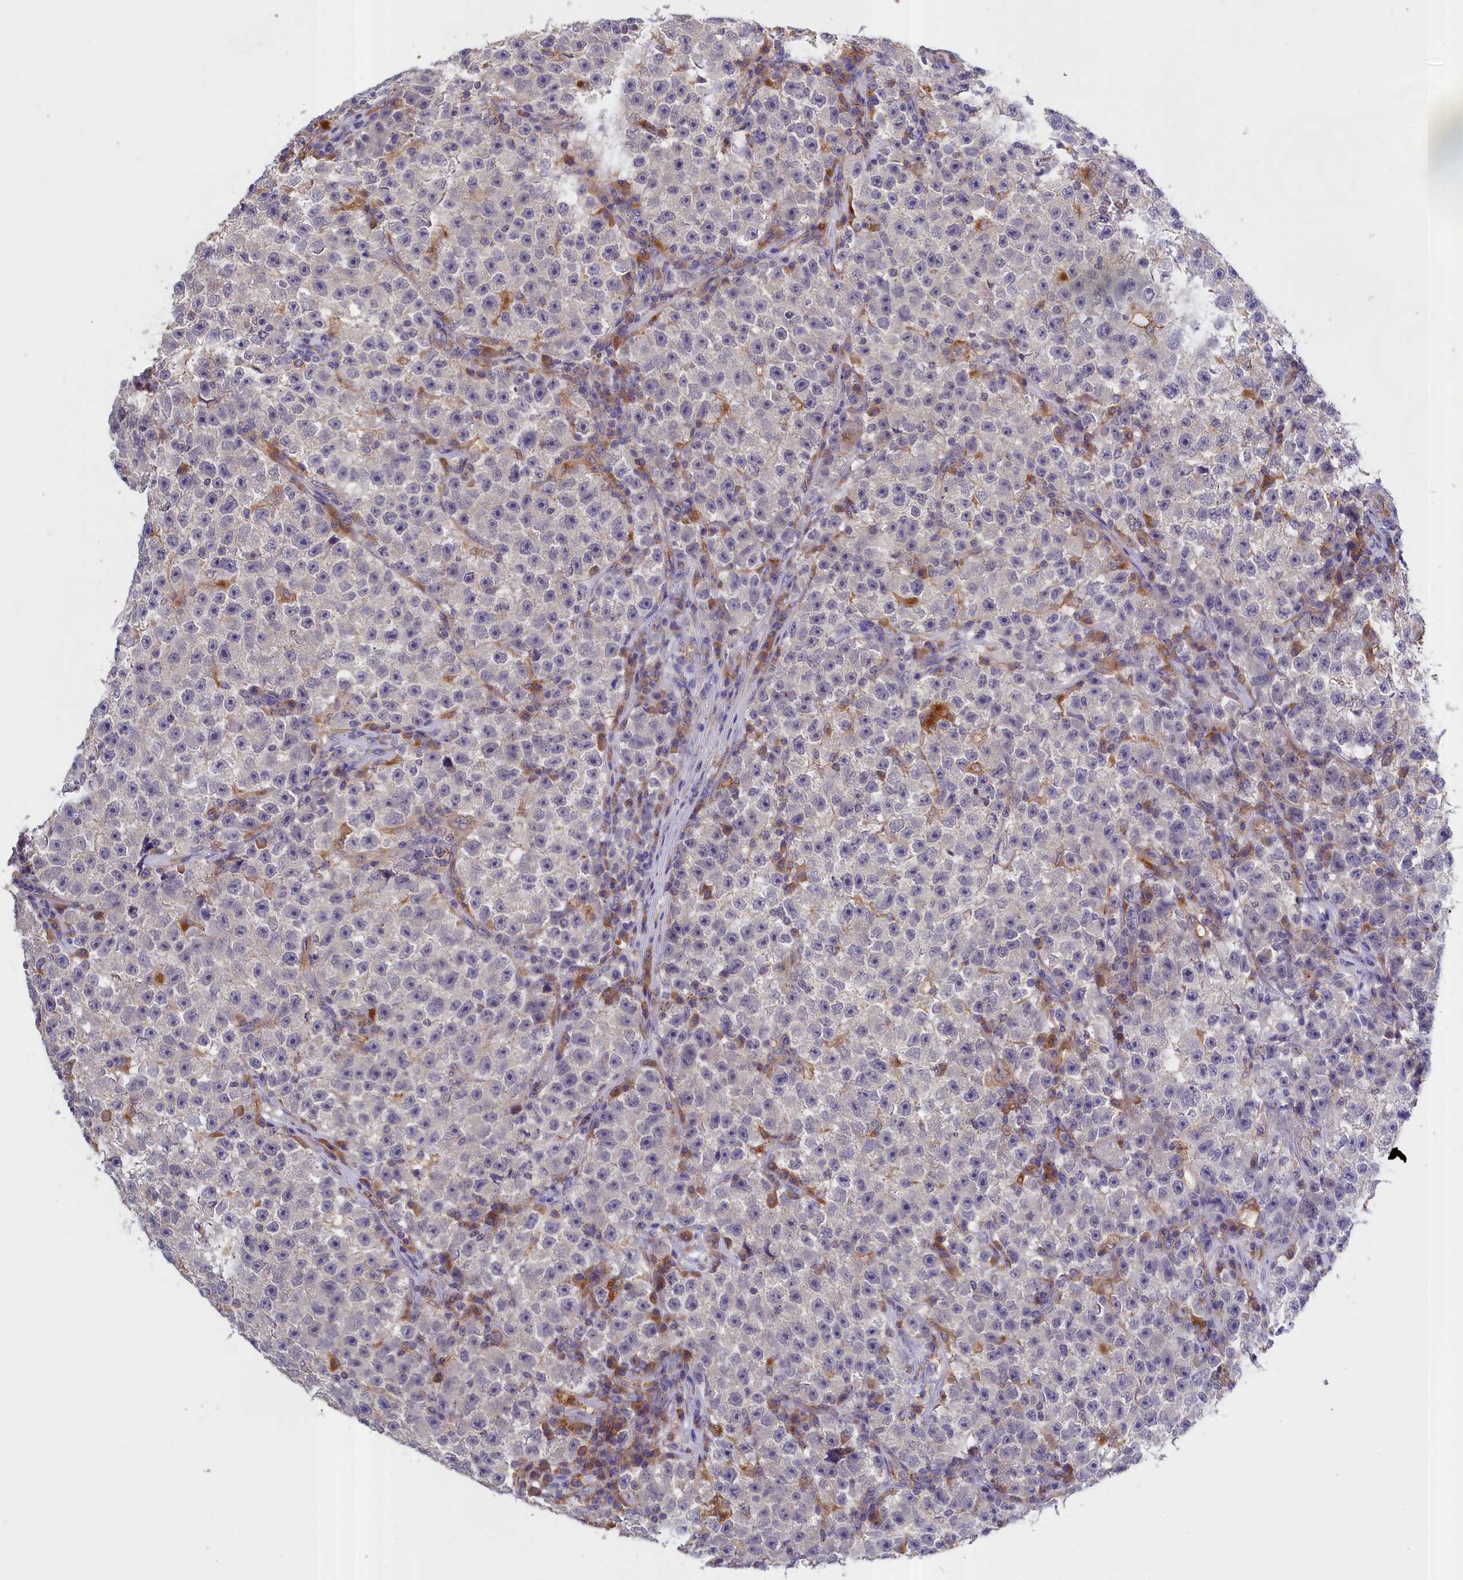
{"staining": {"intensity": "negative", "quantity": "none", "location": "none"}, "tissue": "testis cancer", "cell_type": "Tumor cells", "image_type": "cancer", "snomed": [{"axis": "morphology", "description": "Seminoma, NOS"}, {"axis": "topography", "description": "Testis"}], "caption": "A histopathology image of human testis cancer is negative for staining in tumor cells.", "gene": "COL19A1", "patient": {"sex": "male", "age": 22}}